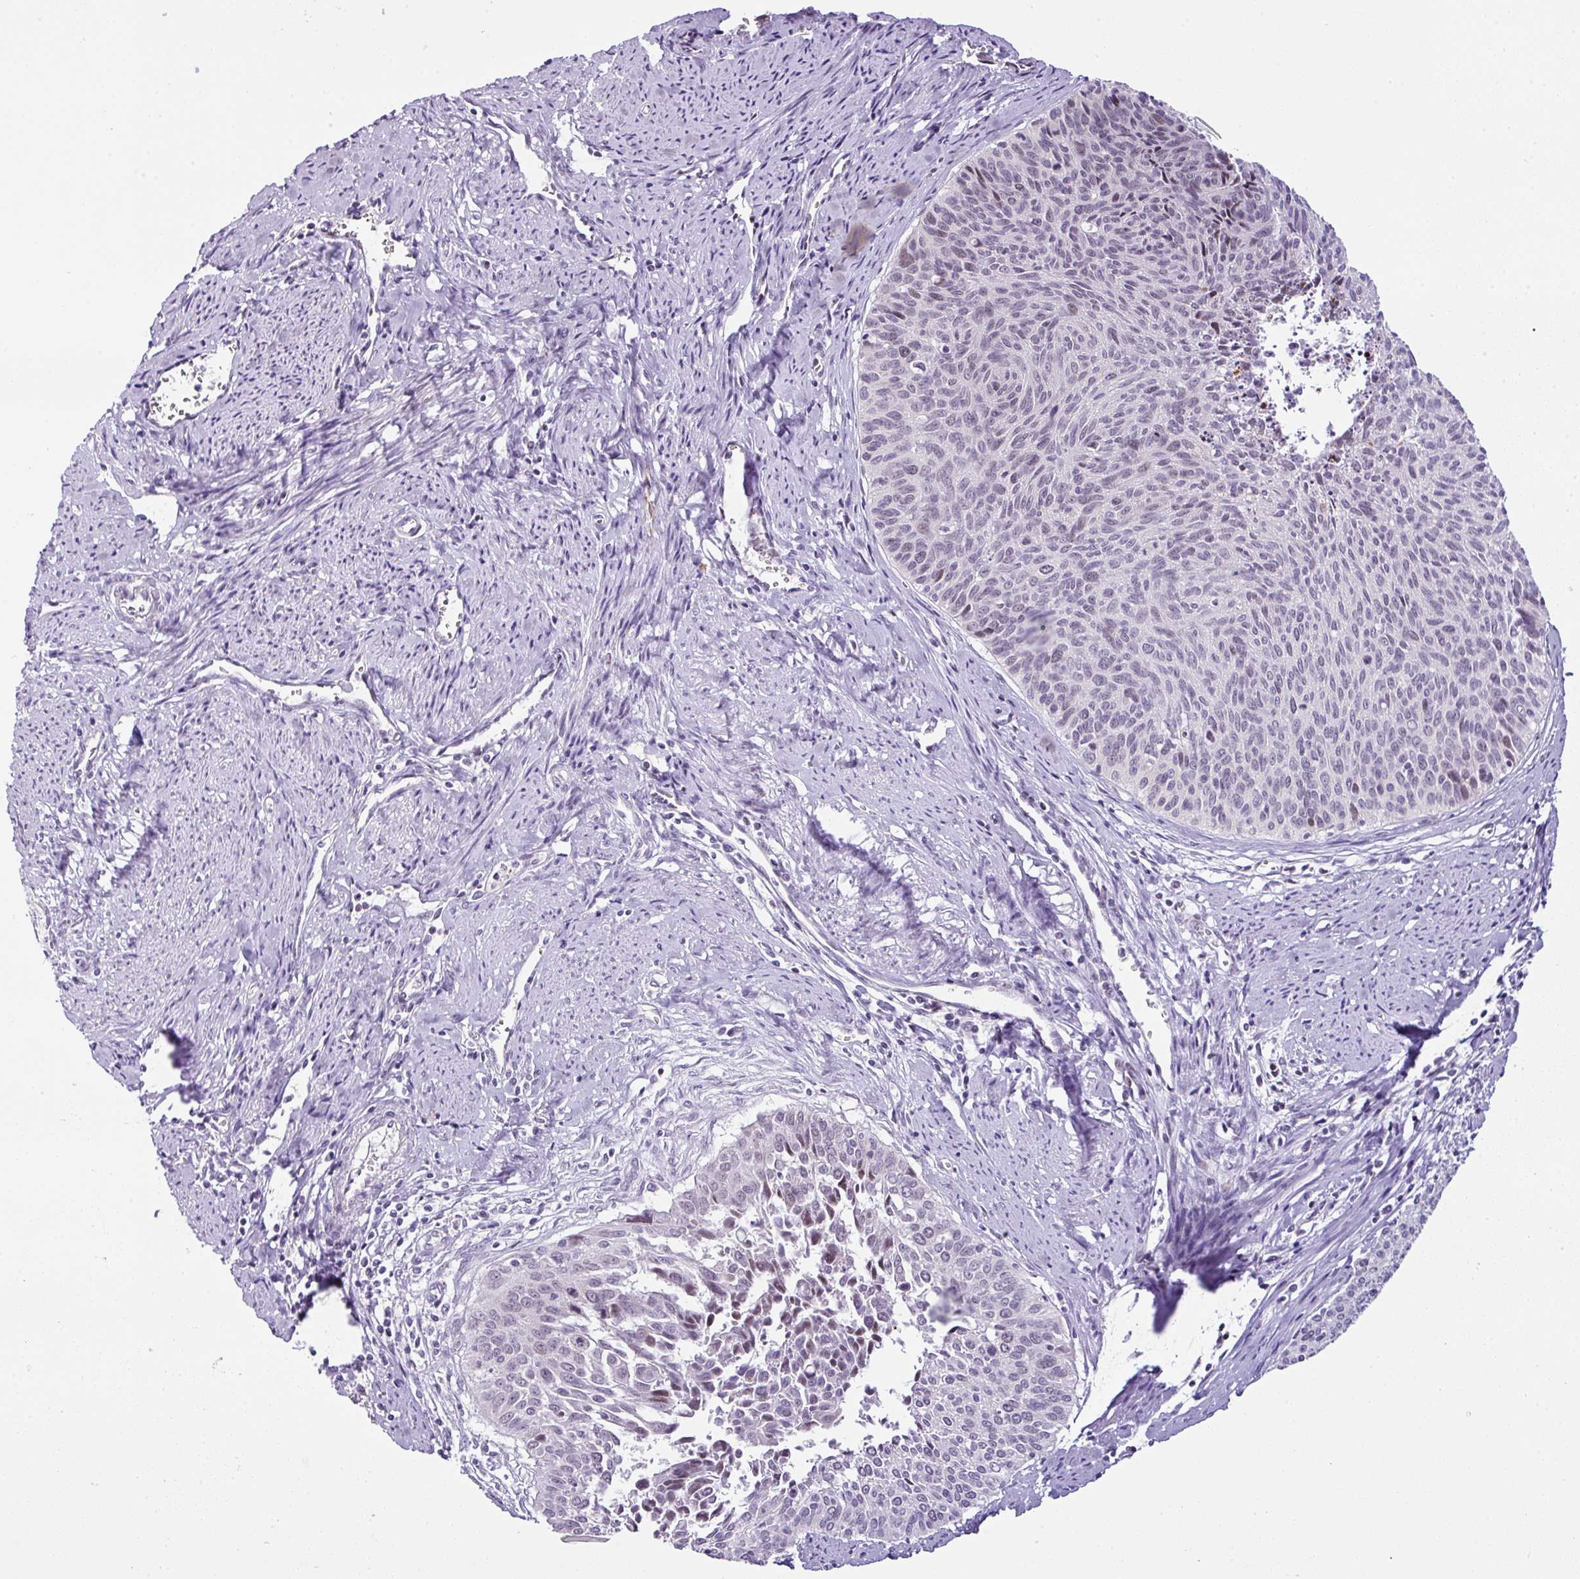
{"staining": {"intensity": "negative", "quantity": "none", "location": "none"}, "tissue": "cervical cancer", "cell_type": "Tumor cells", "image_type": "cancer", "snomed": [{"axis": "morphology", "description": "Squamous cell carcinoma, NOS"}, {"axis": "topography", "description": "Cervix"}], "caption": "An immunohistochemistry (IHC) histopathology image of cervical squamous cell carcinoma is shown. There is no staining in tumor cells of cervical squamous cell carcinoma.", "gene": "CMTM5", "patient": {"sex": "female", "age": 55}}